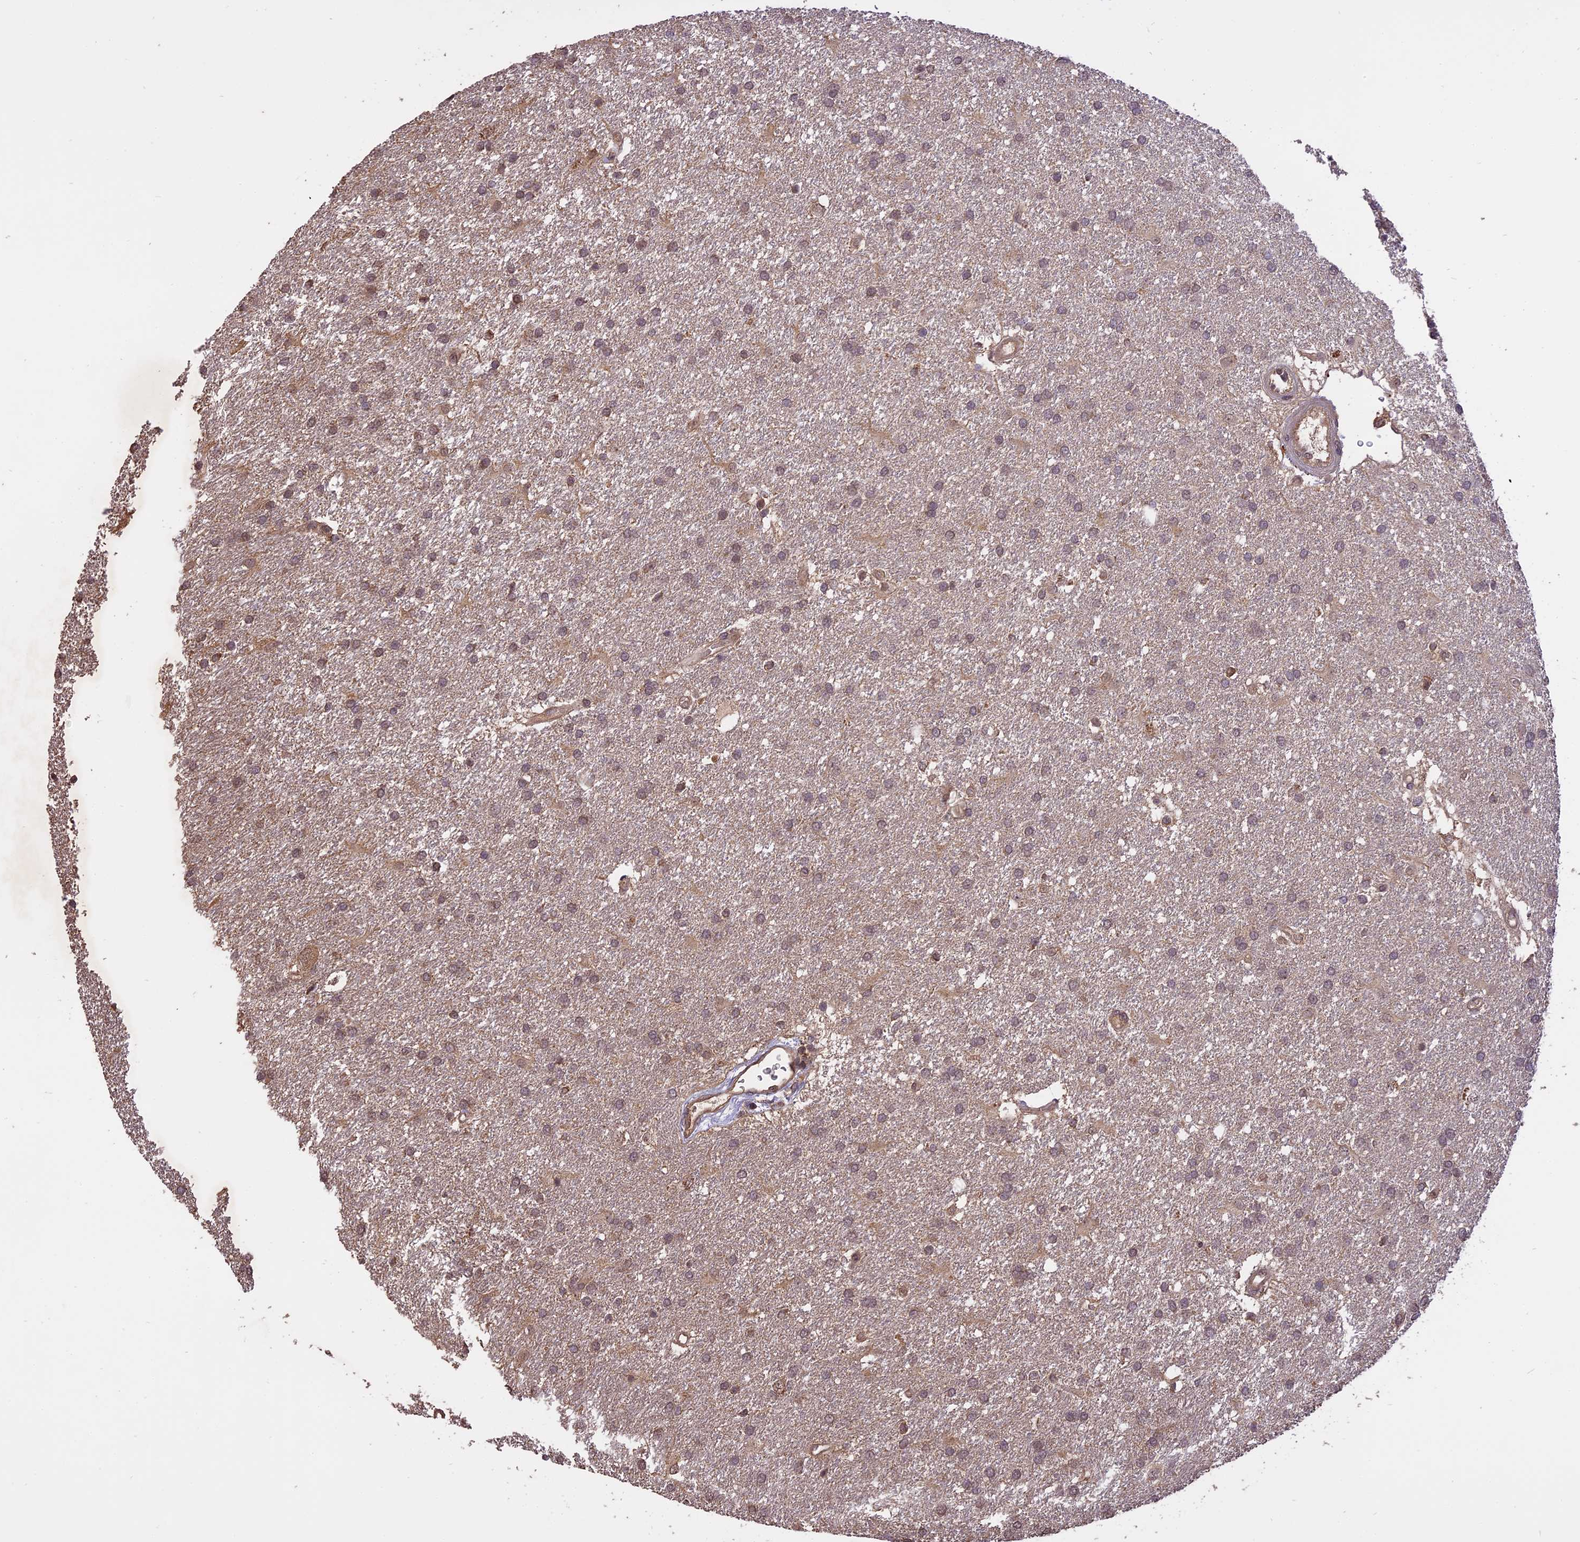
{"staining": {"intensity": "weak", "quantity": "25%-75%", "location": "cytoplasmic/membranous"}, "tissue": "glioma", "cell_type": "Tumor cells", "image_type": "cancer", "snomed": [{"axis": "morphology", "description": "Glioma, malignant, Low grade"}, {"axis": "topography", "description": "Brain"}], "caption": "Immunohistochemistry (IHC) of malignant glioma (low-grade) demonstrates low levels of weak cytoplasmic/membranous staining in approximately 25%-75% of tumor cells.", "gene": "TIGD7", "patient": {"sex": "male", "age": 66}}